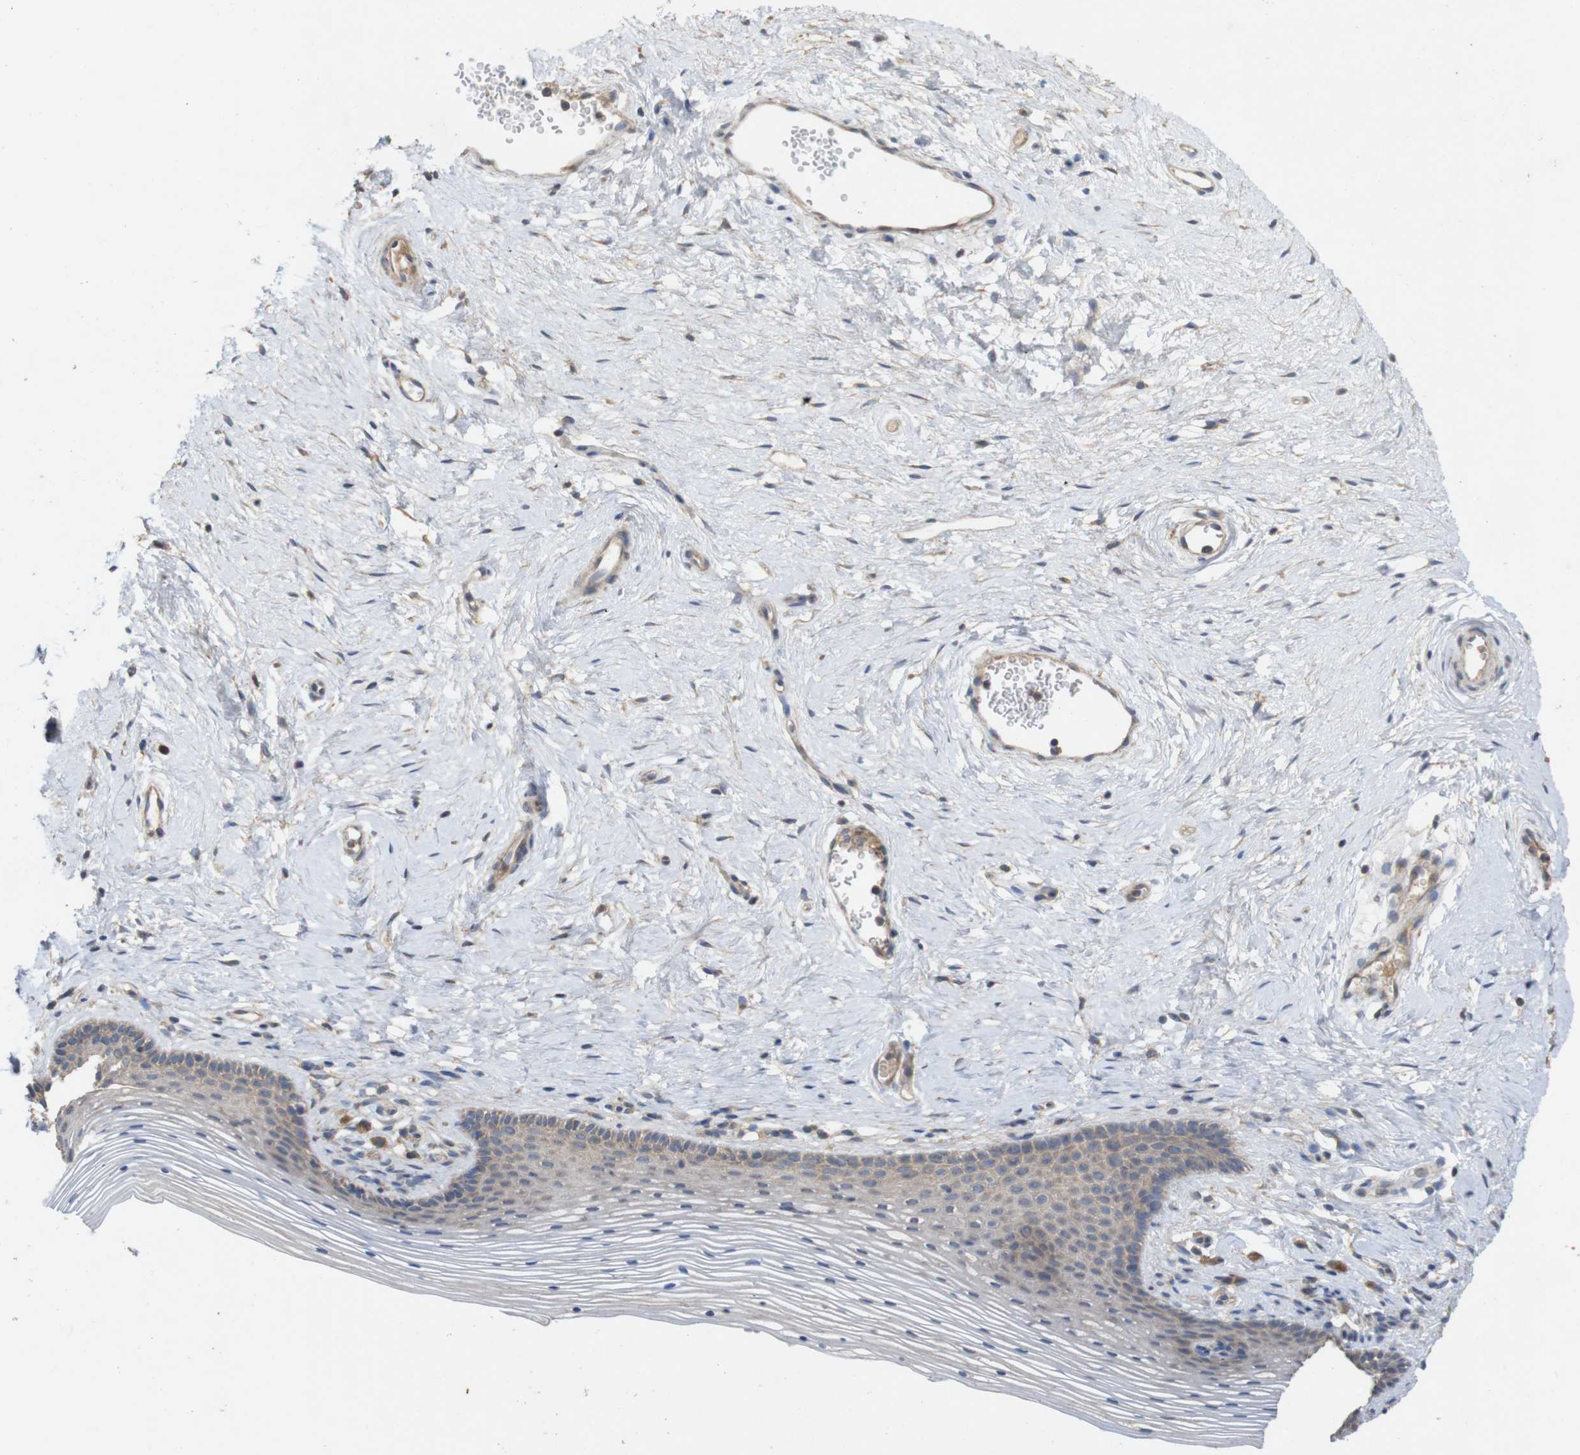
{"staining": {"intensity": "weak", "quantity": "<25%", "location": "cytoplasmic/membranous"}, "tissue": "vagina", "cell_type": "Squamous epithelial cells", "image_type": "normal", "snomed": [{"axis": "morphology", "description": "Normal tissue, NOS"}, {"axis": "topography", "description": "Vagina"}], "caption": "Immunohistochemical staining of benign human vagina reveals no significant positivity in squamous epithelial cells.", "gene": "KCNS3", "patient": {"sex": "female", "age": 32}}